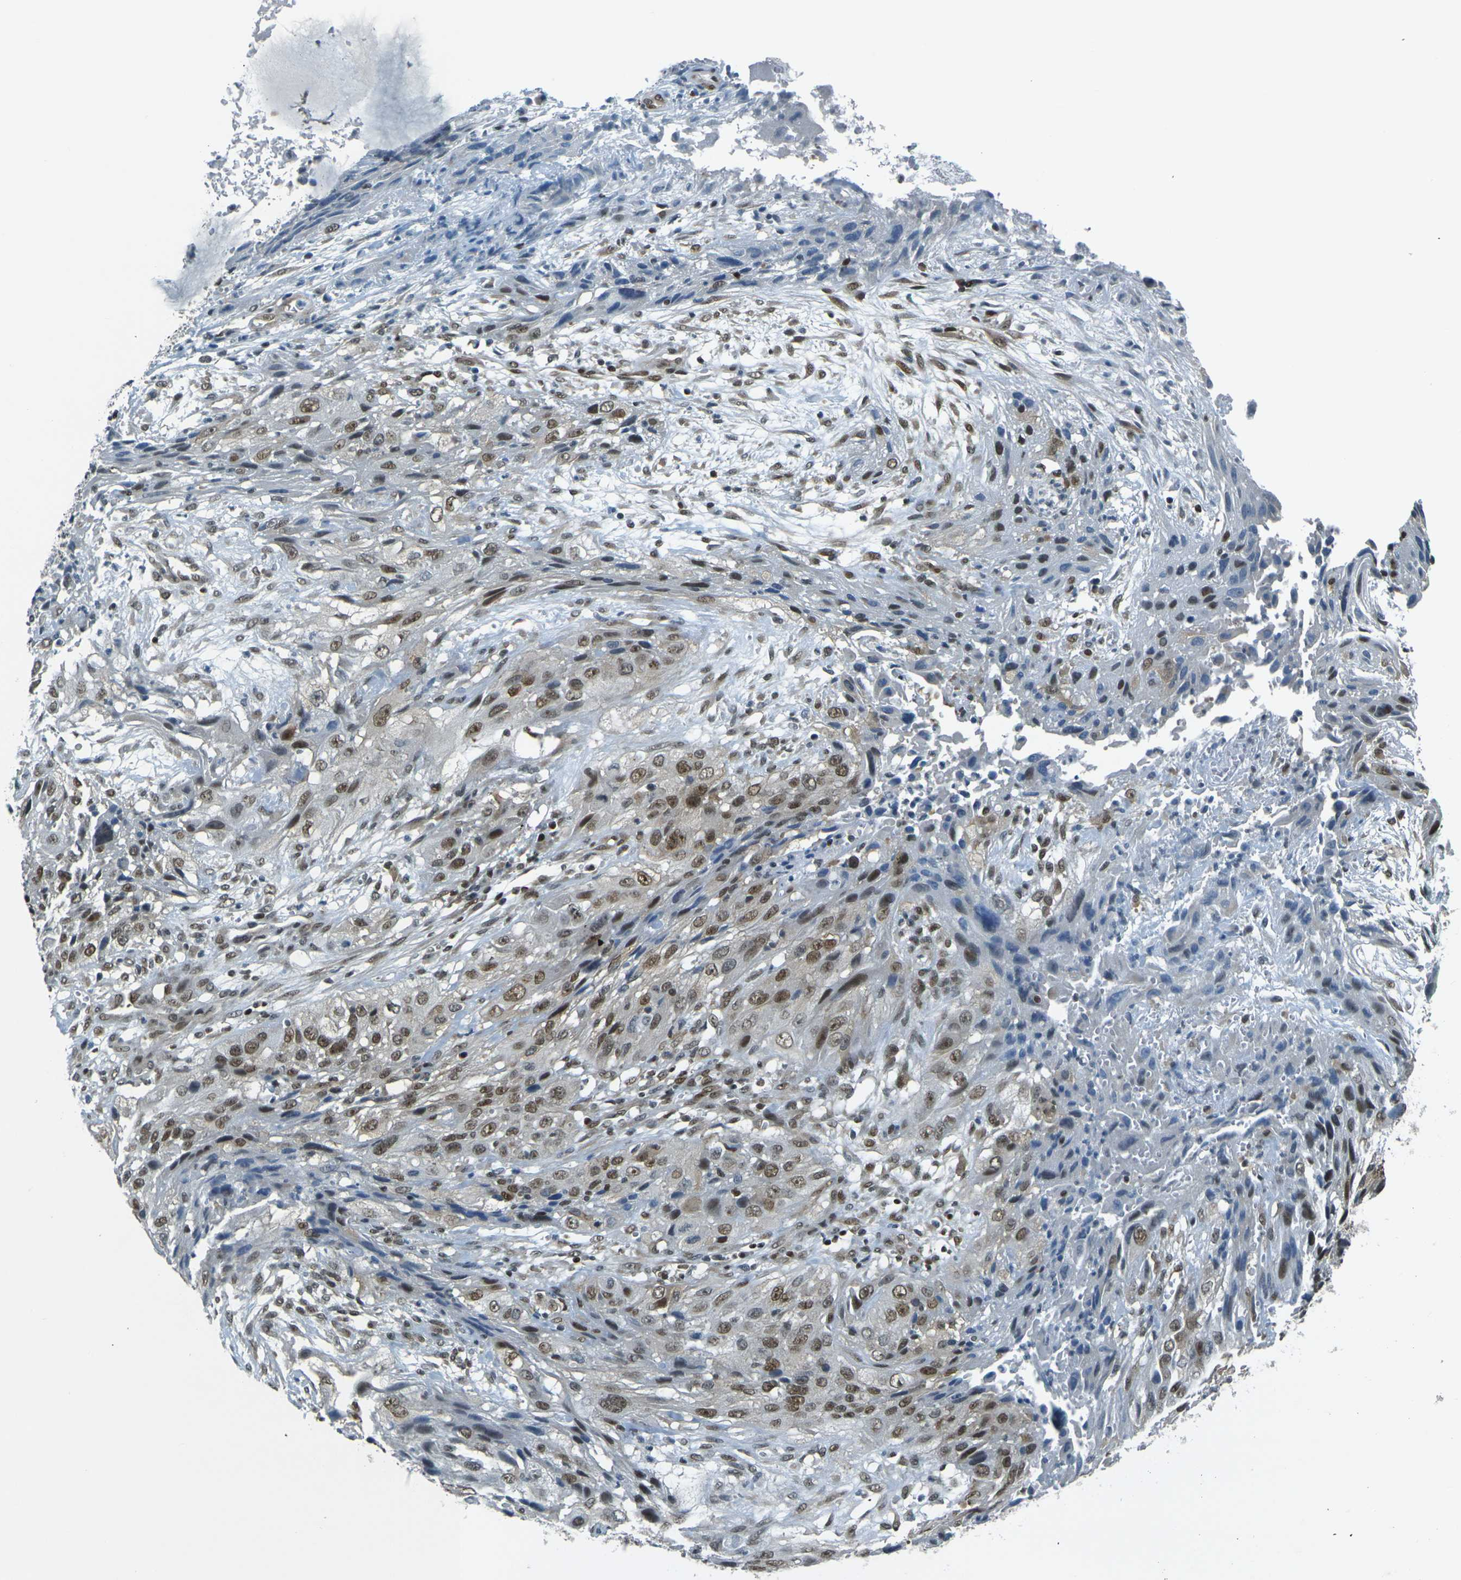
{"staining": {"intensity": "moderate", "quantity": ">75%", "location": "cytoplasmic/membranous,nuclear"}, "tissue": "cervical cancer", "cell_type": "Tumor cells", "image_type": "cancer", "snomed": [{"axis": "morphology", "description": "Squamous cell carcinoma, NOS"}, {"axis": "topography", "description": "Cervix"}], "caption": "Approximately >75% of tumor cells in cervical cancer display moderate cytoplasmic/membranous and nuclear protein staining as visualized by brown immunohistochemical staining.", "gene": "NHEJ1", "patient": {"sex": "female", "age": 32}}